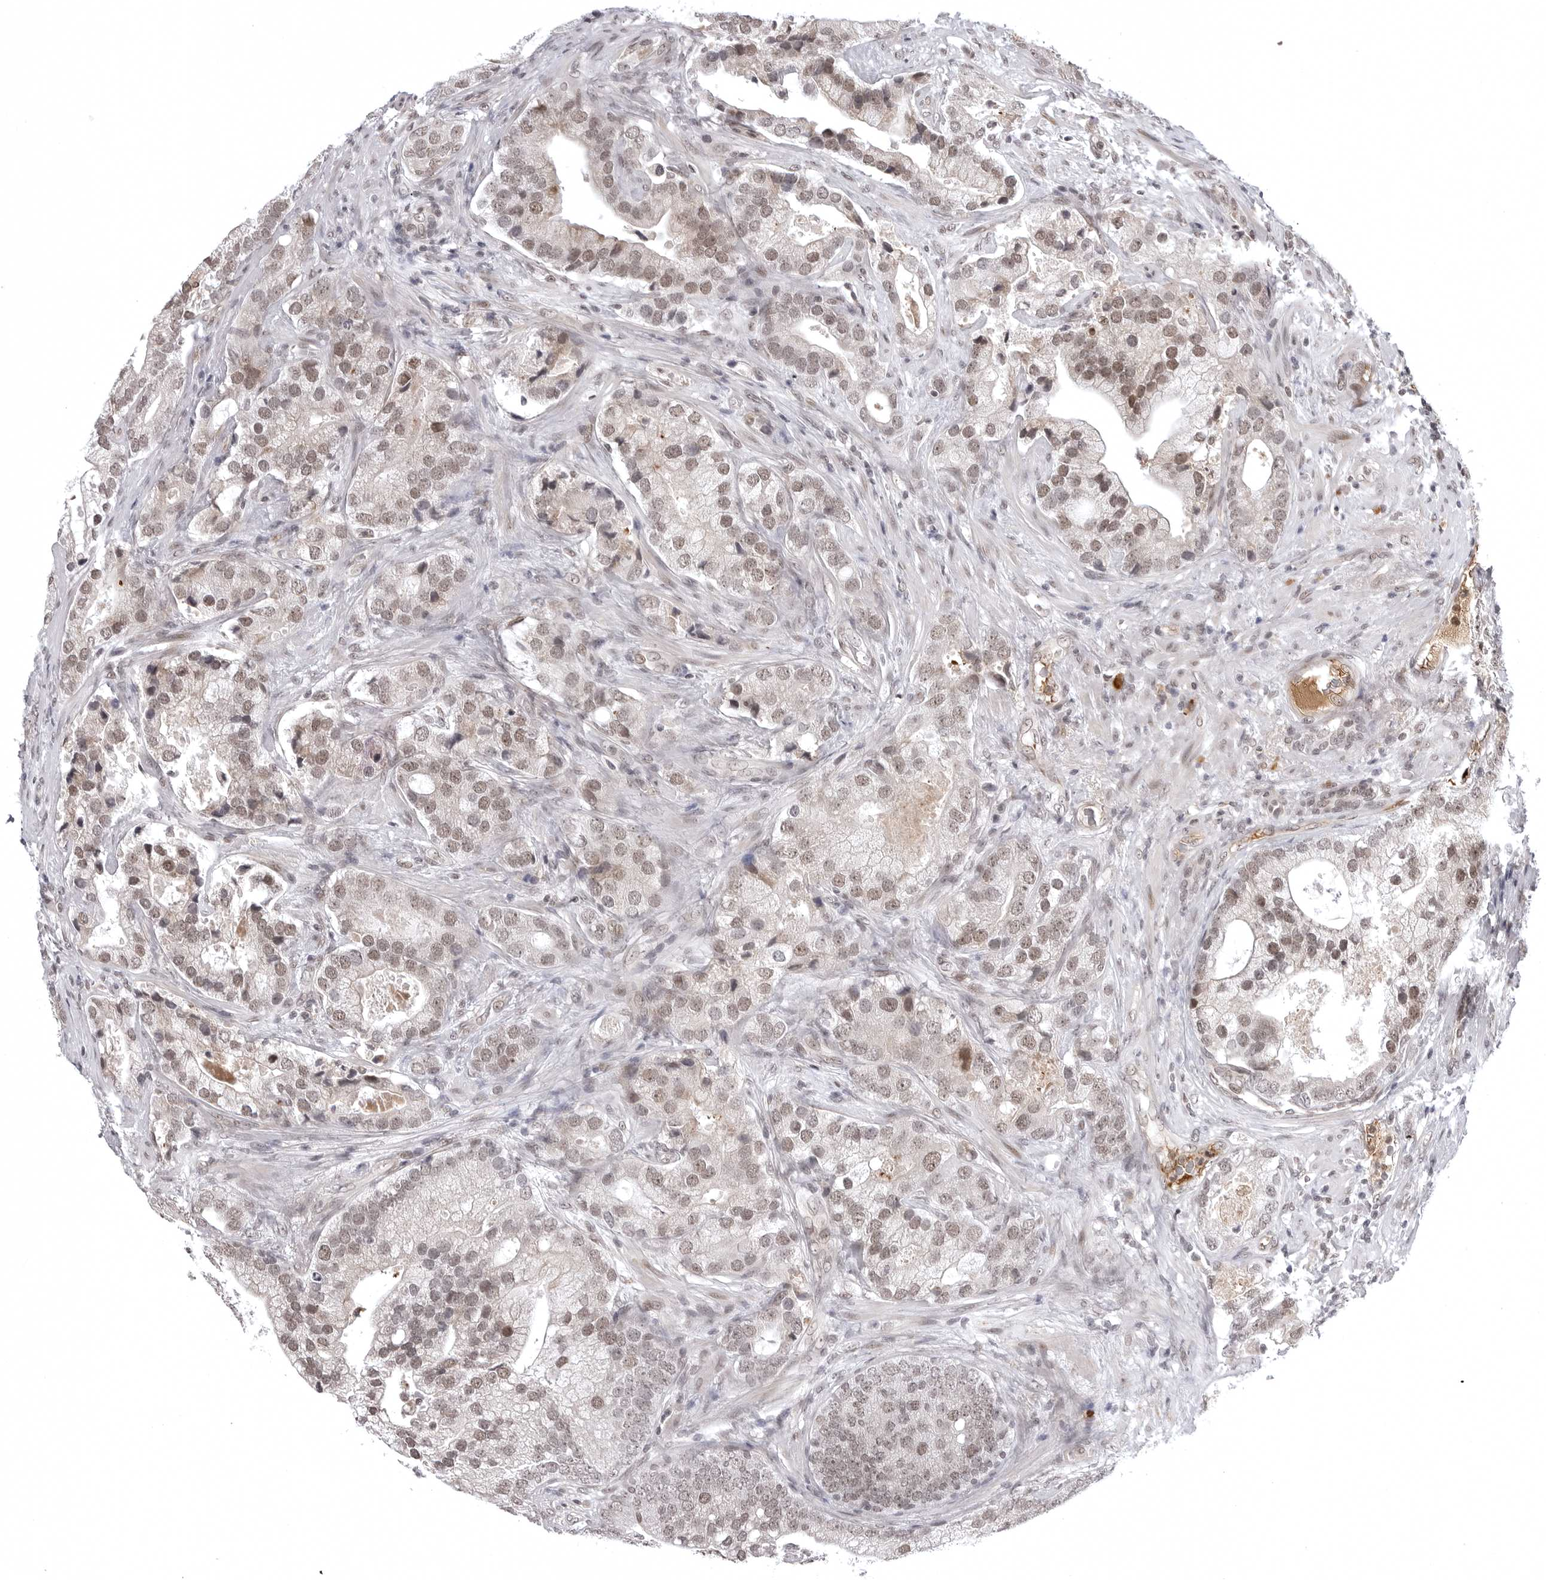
{"staining": {"intensity": "moderate", "quantity": ">75%", "location": "nuclear"}, "tissue": "prostate cancer", "cell_type": "Tumor cells", "image_type": "cancer", "snomed": [{"axis": "morphology", "description": "Adenocarcinoma, High grade"}, {"axis": "topography", "description": "Prostate"}], "caption": "Immunohistochemical staining of high-grade adenocarcinoma (prostate) demonstrates medium levels of moderate nuclear protein expression in about >75% of tumor cells.", "gene": "PHF3", "patient": {"sex": "male", "age": 70}}